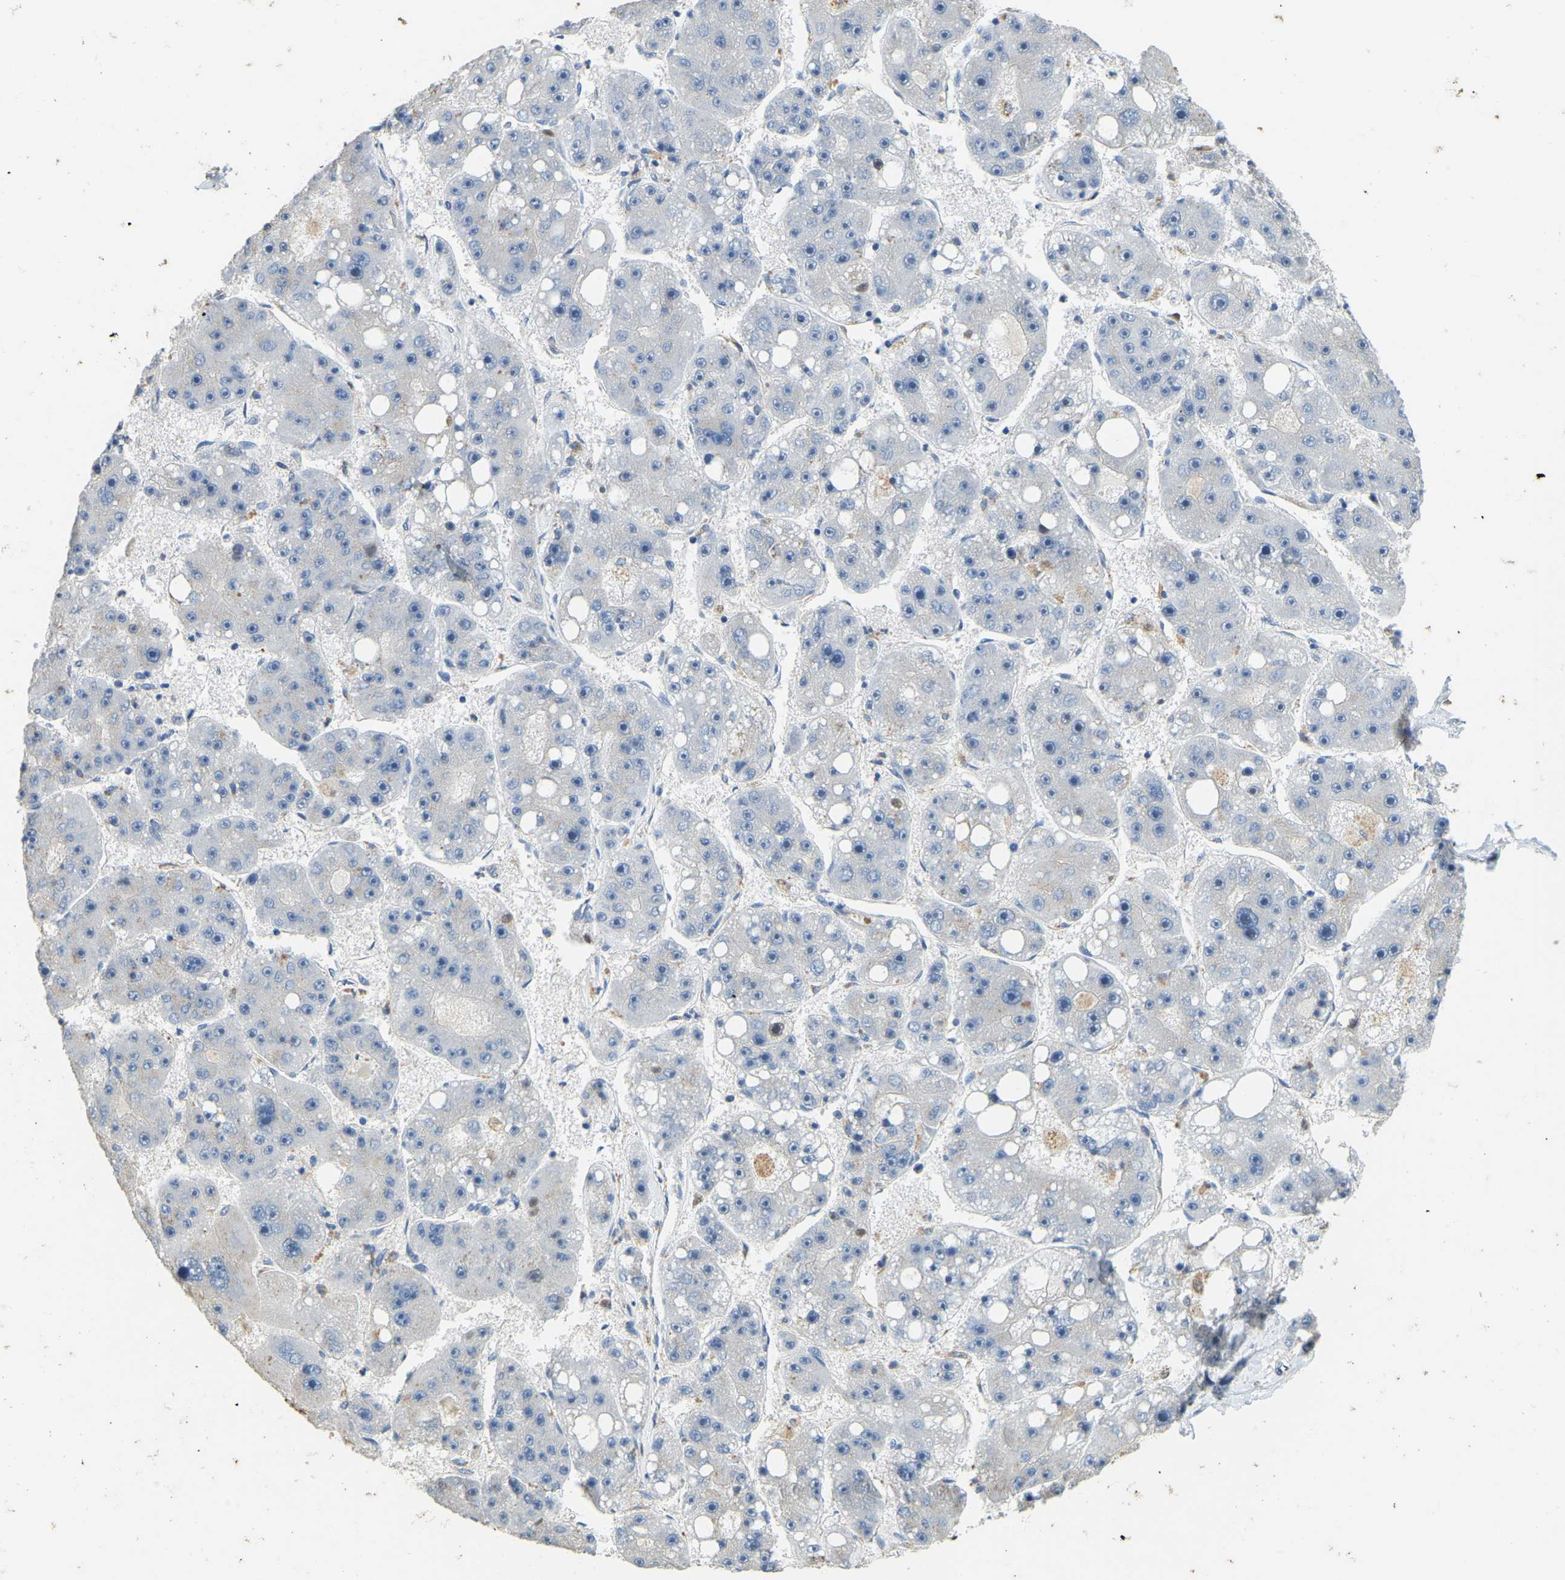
{"staining": {"intensity": "negative", "quantity": "none", "location": "none"}, "tissue": "liver cancer", "cell_type": "Tumor cells", "image_type": "cancer", "snomed": [{"axis": "morphology", "description": "Carcinoma, Hepatocellular, NOS"}, {"axis": "topography", "description": "Liver"}], "caption": "Tumor cells show no significant protein staining in hepatocellular carcinoma (liver).", "gene": "FAM174A", "patient": {"sex": "female", "age": 61}}